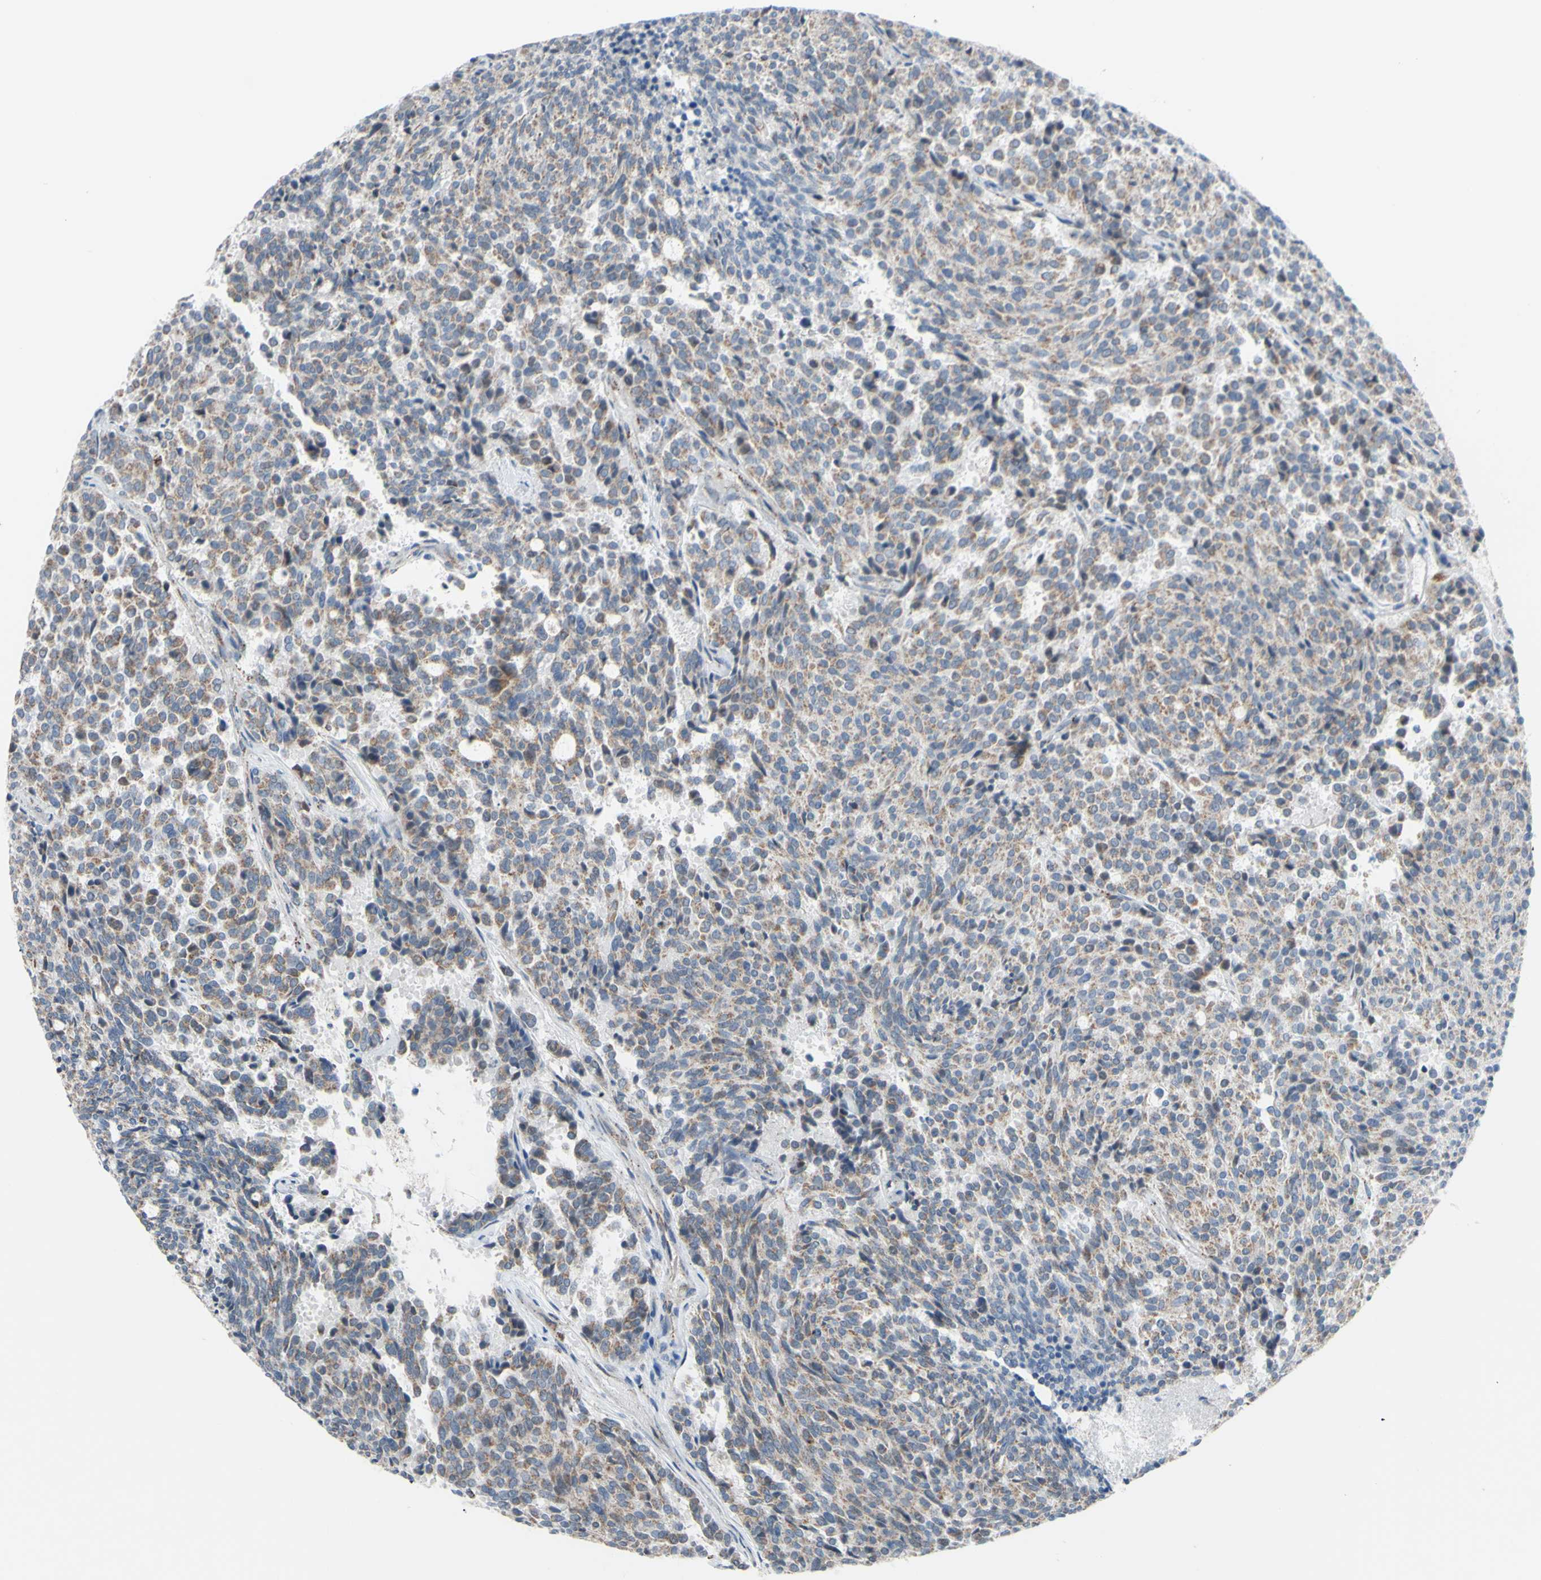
{"staining": {"intensity": "weak", "quantity": "25%-75%", "location": "cytoplasmic/membranous"}, "tissue": "carcinoid", "cell_type": "Tumor cells", "image_type": "cancer", "snomed": [{"axis": "morphology", "description": "Carcinoid, malignant, NOS"}, {"axis": "topography", "description": "Pancreas"}], "caption": "An image of carcinoid stained for a protein displays weak cytoplasmic/membranous brown staining in tumor cells.", "gene": "GLT8D1", "patient": {"sex": "female", "age": 54}}